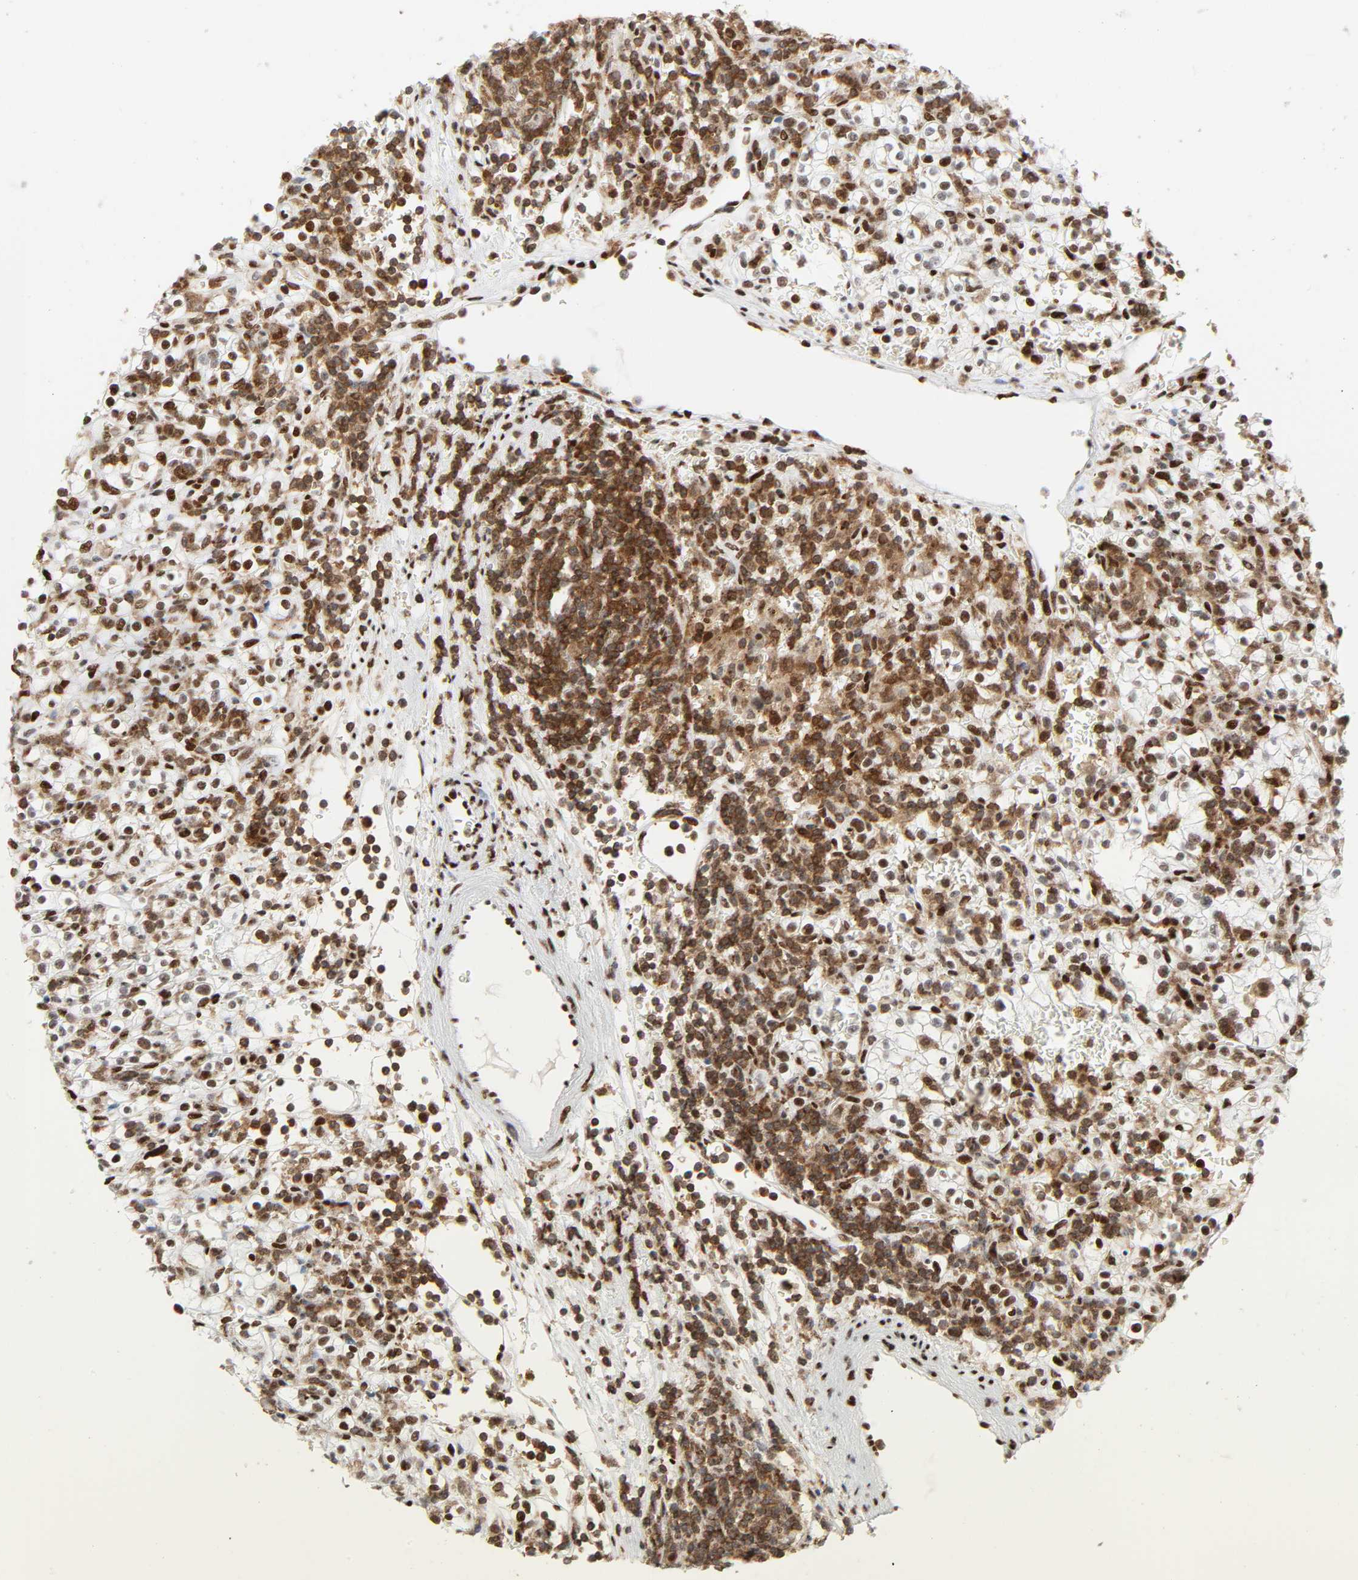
{"staining": {"intensity": "moderate", "quantity": "25%-75%", "location": "nuclear"}, "tissue": "renal cancer", "cell_type": "Tumor cells", "image_type": "cancer", "snomed": [{"axis": "morphology", "description": "Normal tissue, NOS"}, {"axis": "morphology", "description": "Adenocarcinoma, NOS"}, {"axis": "topography", "description": "Kidney"}], "caption": "IHC (DAB) staining of renal cancer exhibits moderate nuclear protein positivity in approximately 25%-75% of tumor cells. (DAB IHC with brightfield microscopy, high magnification).", "gene": "WAS", "patient": {"sex": "female", "age": 55}}